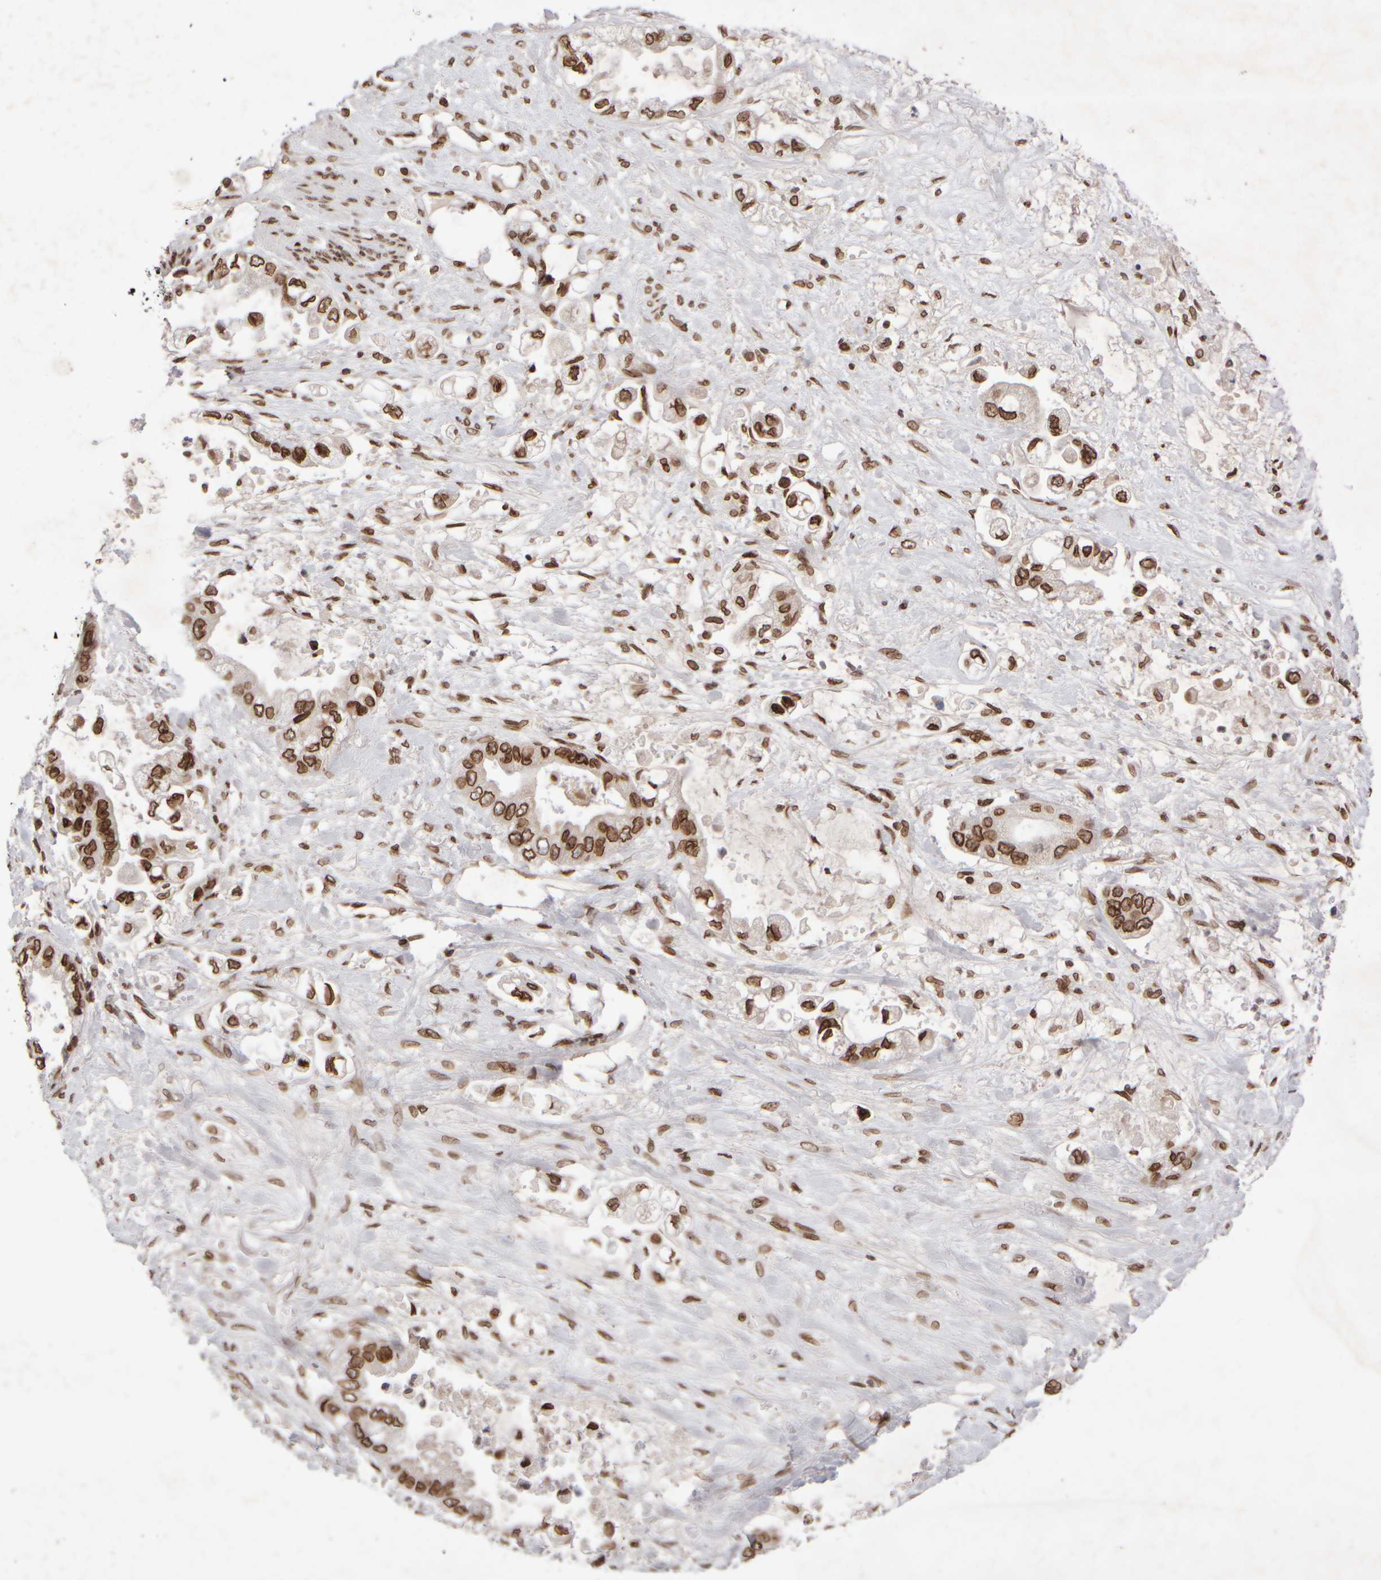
{"staining": {"intensity": "strong", "quantity": ">75%", "location": "cytoplasmic/membranous,nuclear"}, "tissue": "stomach cancer", "cell_type": "Tumor cells", "image_type": "cancer", "snomed": [{"axis": "morphology", "description": "Adenocarcinoma, NOS"}, {"axis": "topography", "description": "Stomach"}], "caption": "The micrograph exhibits staining of adenocarcinoma (stomach), revealing strong cytoplasmic/membranous and nuclear protein staining (brown color) within tumor cells.", "gene": "ZC3HC1", "patient": {"sex": "male", "age": 62}}